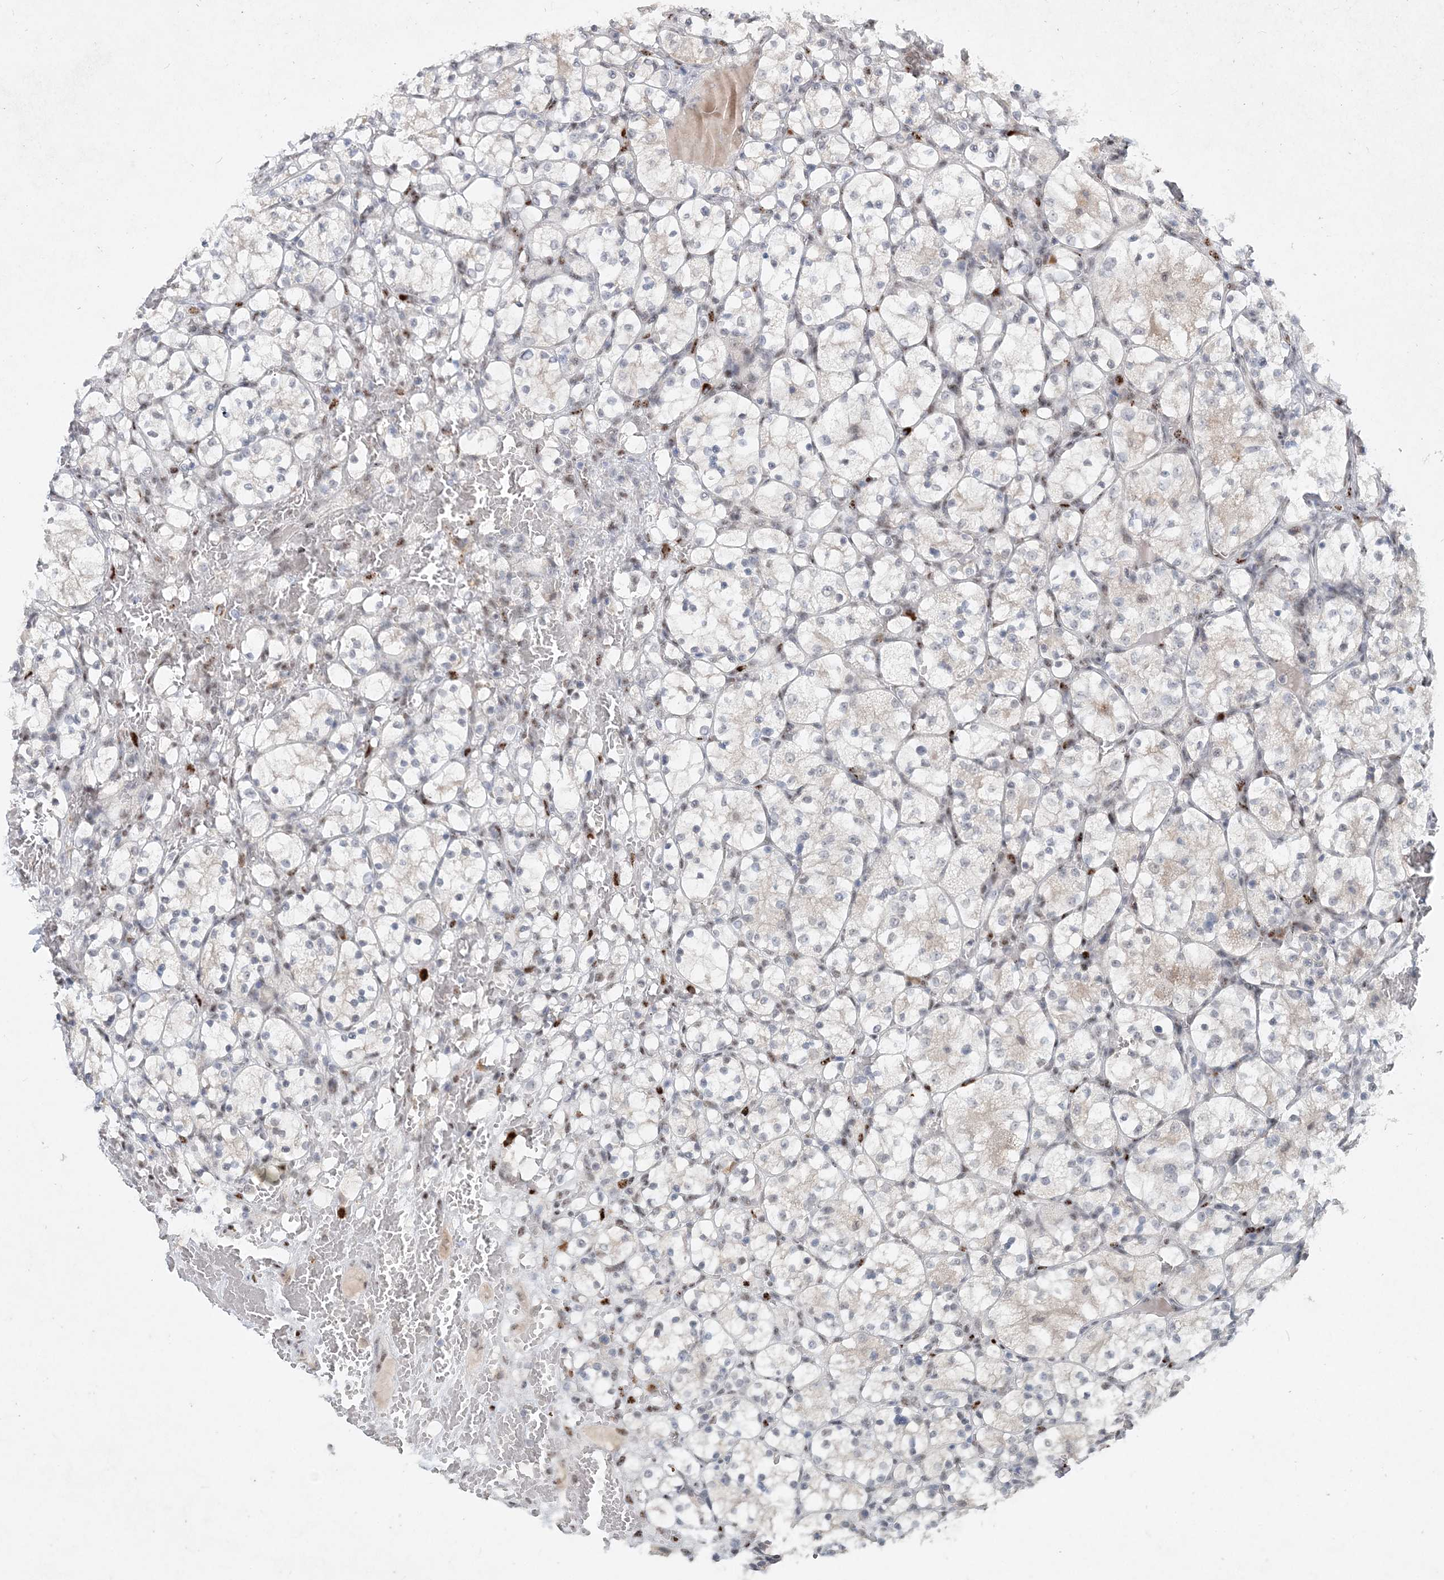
{"staining": {"intensity": "negative", "quantity": "none", "location": "none"}, "tissue": "renal cancer", "cell_type": "Tumor cells", "image_type": "cancer", "snomed": [{"axis": "morphology", "description": "Adenocarcinoma, NOS"}, {"axis": "topography", "description": "Kidney"}], "caption": "Tumor cells show no significant positivity in renal cancer.", "gene": "GIN1", "patient": {"sex": "female", "age": 69}}